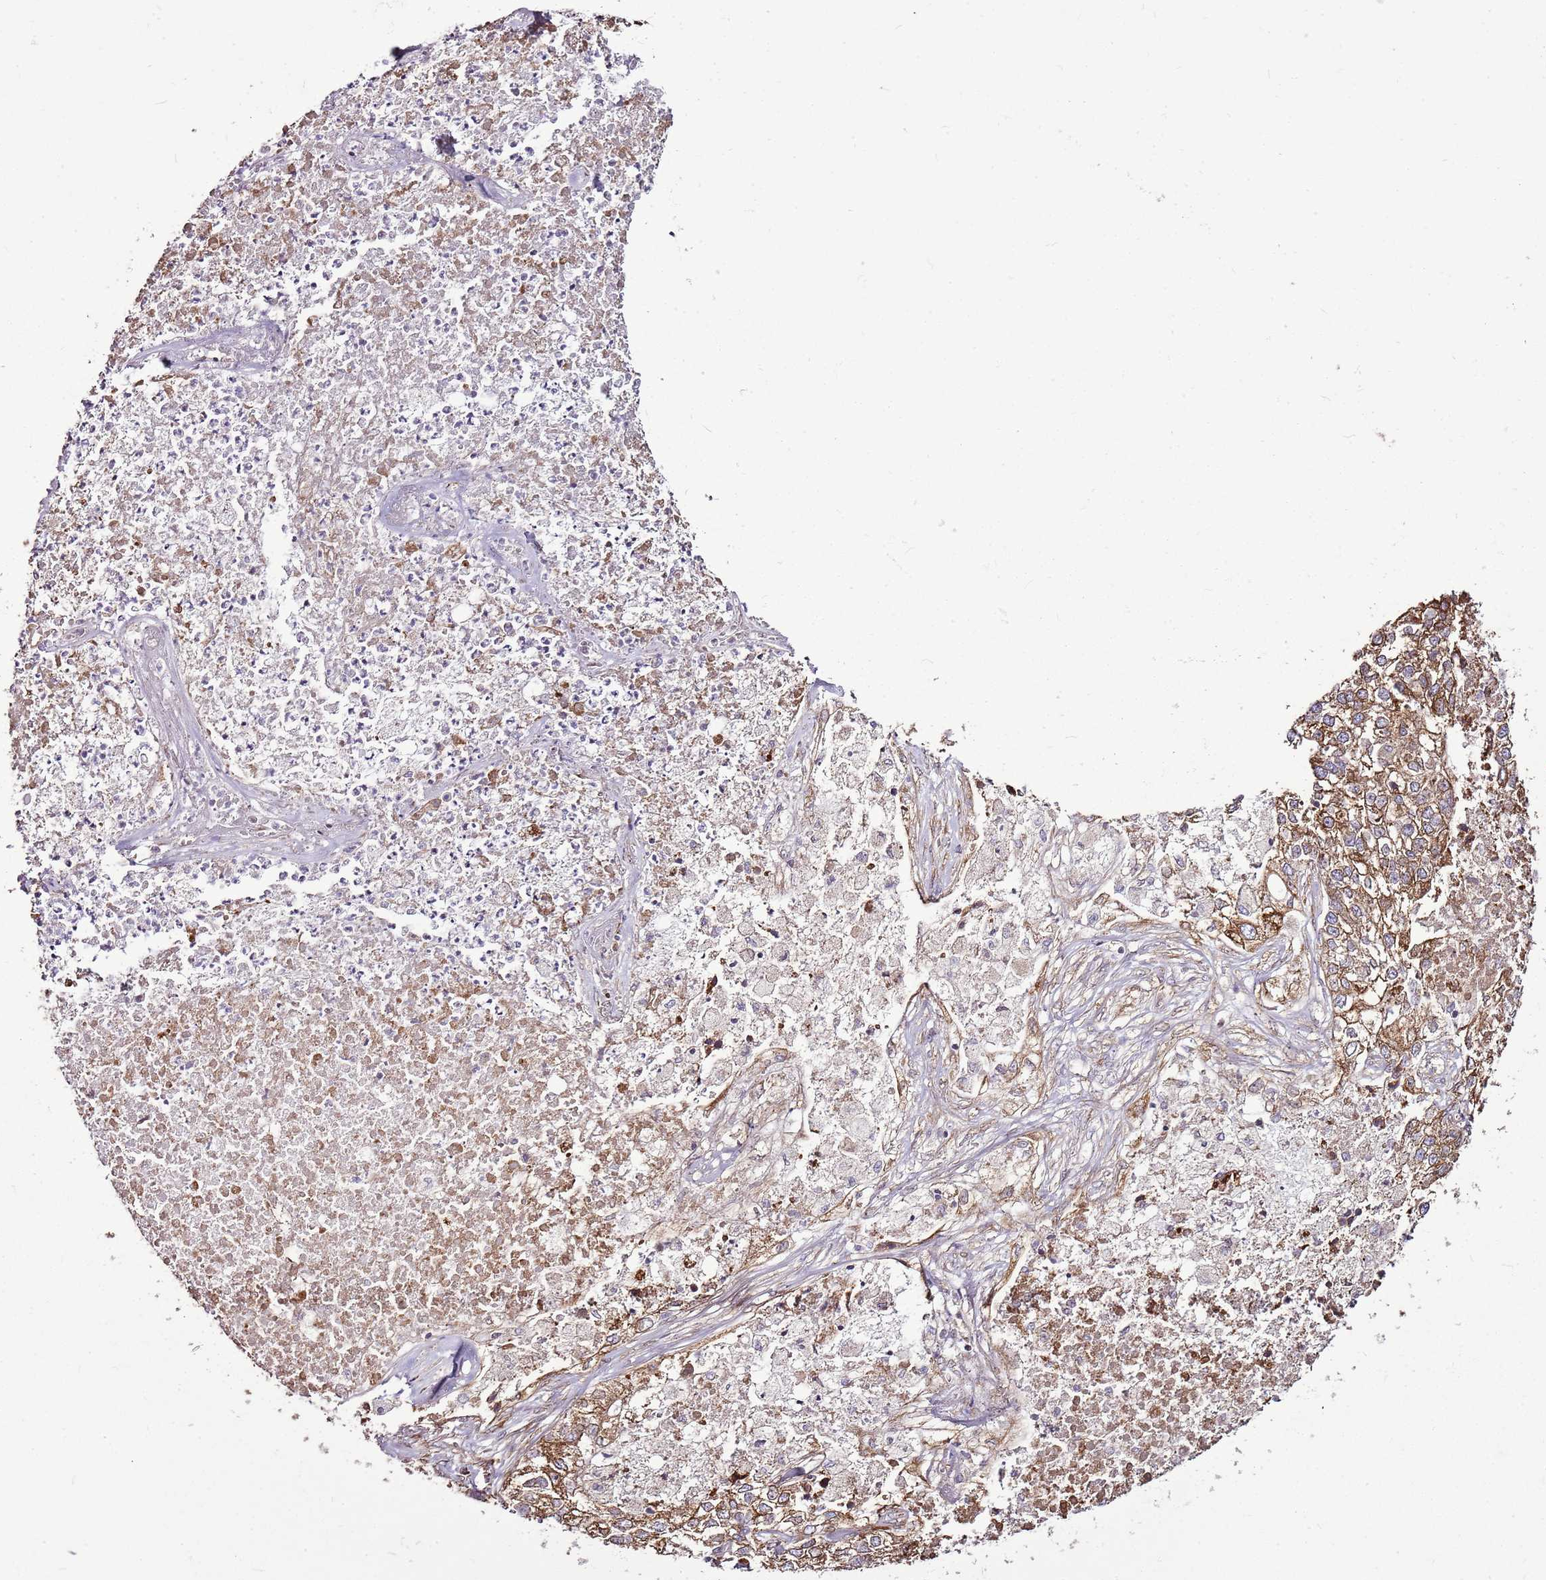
{"staining": {"intensity": "moderate", "quantity": ">75%", "location": "cytoplasmic/membranous"}, "tissue": "lung cancer", "cell_type": "Tumor cells", "image_type": "cancer", "snomed": [{"axis": "morphology", "description": "Adenocarcinoma, NOS"}, {"axis": "topography", "description": "Lung"}], "caption": "IHC of human lung cancer reveals medium levels of moderate cytoplasmic/membranous staining in about >75% of tumor cells.", "gene": "TMED10", "patient": {"sex": "male", "age": 49}}